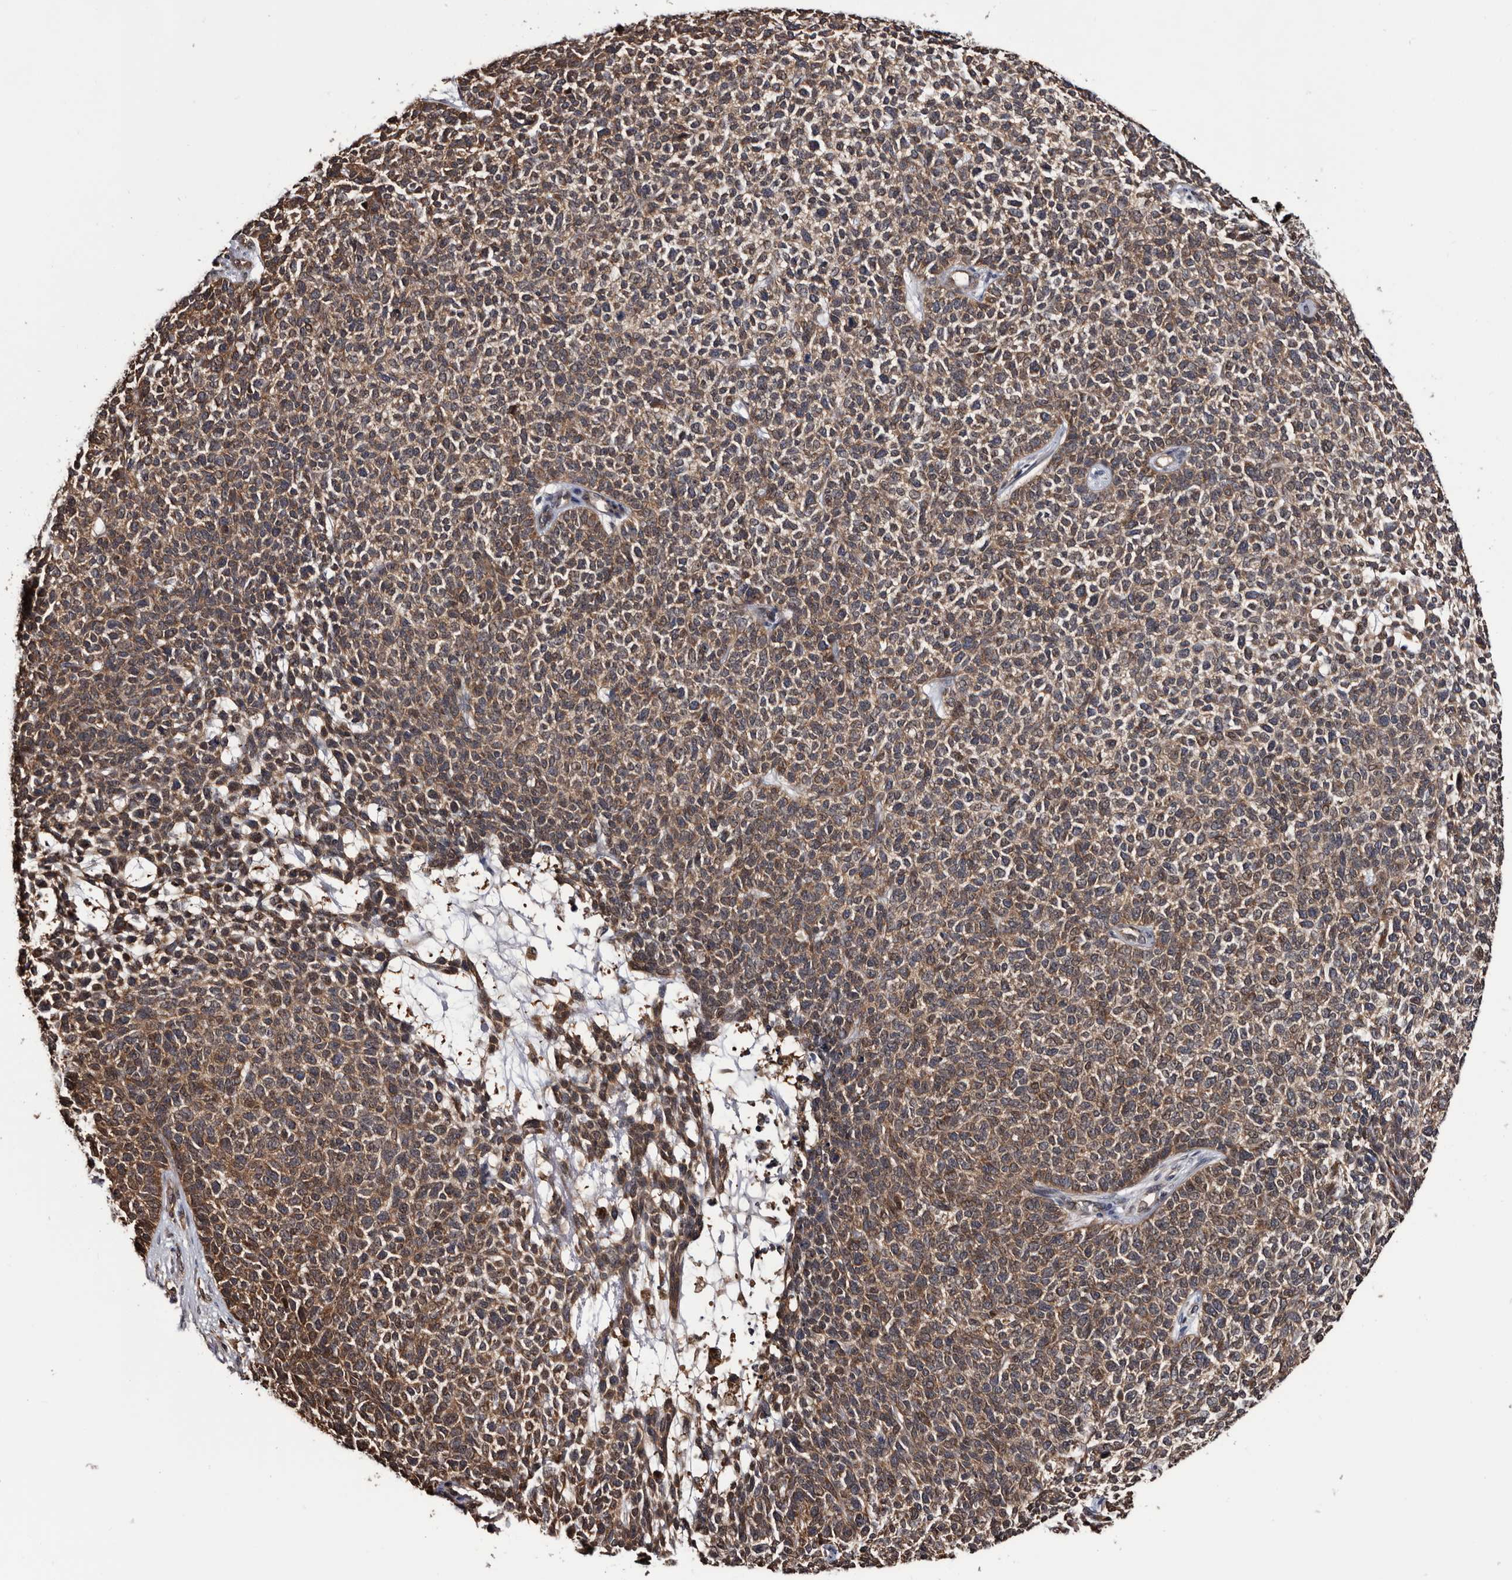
{"staining": {"intensity": "moderate", "quantity": ">75%", "location": "cytoplasmic/membranous"}, "tissue": "skin cancer", "cell_type": "Tumor cells", "image_type": "cancer", "snomed": [{"axis": "morphology", "description": "Basal cell carcinoma"}, {"axis": "topography", "description": "Skin"}], "caption": "Protein expression analysis of human skin cancer reveals moderate cytoplasmic/membranous staining in approximately >75% of tumor cells.", "gene": "TTI2", "patient": {"sex": "female", "age": 84}}